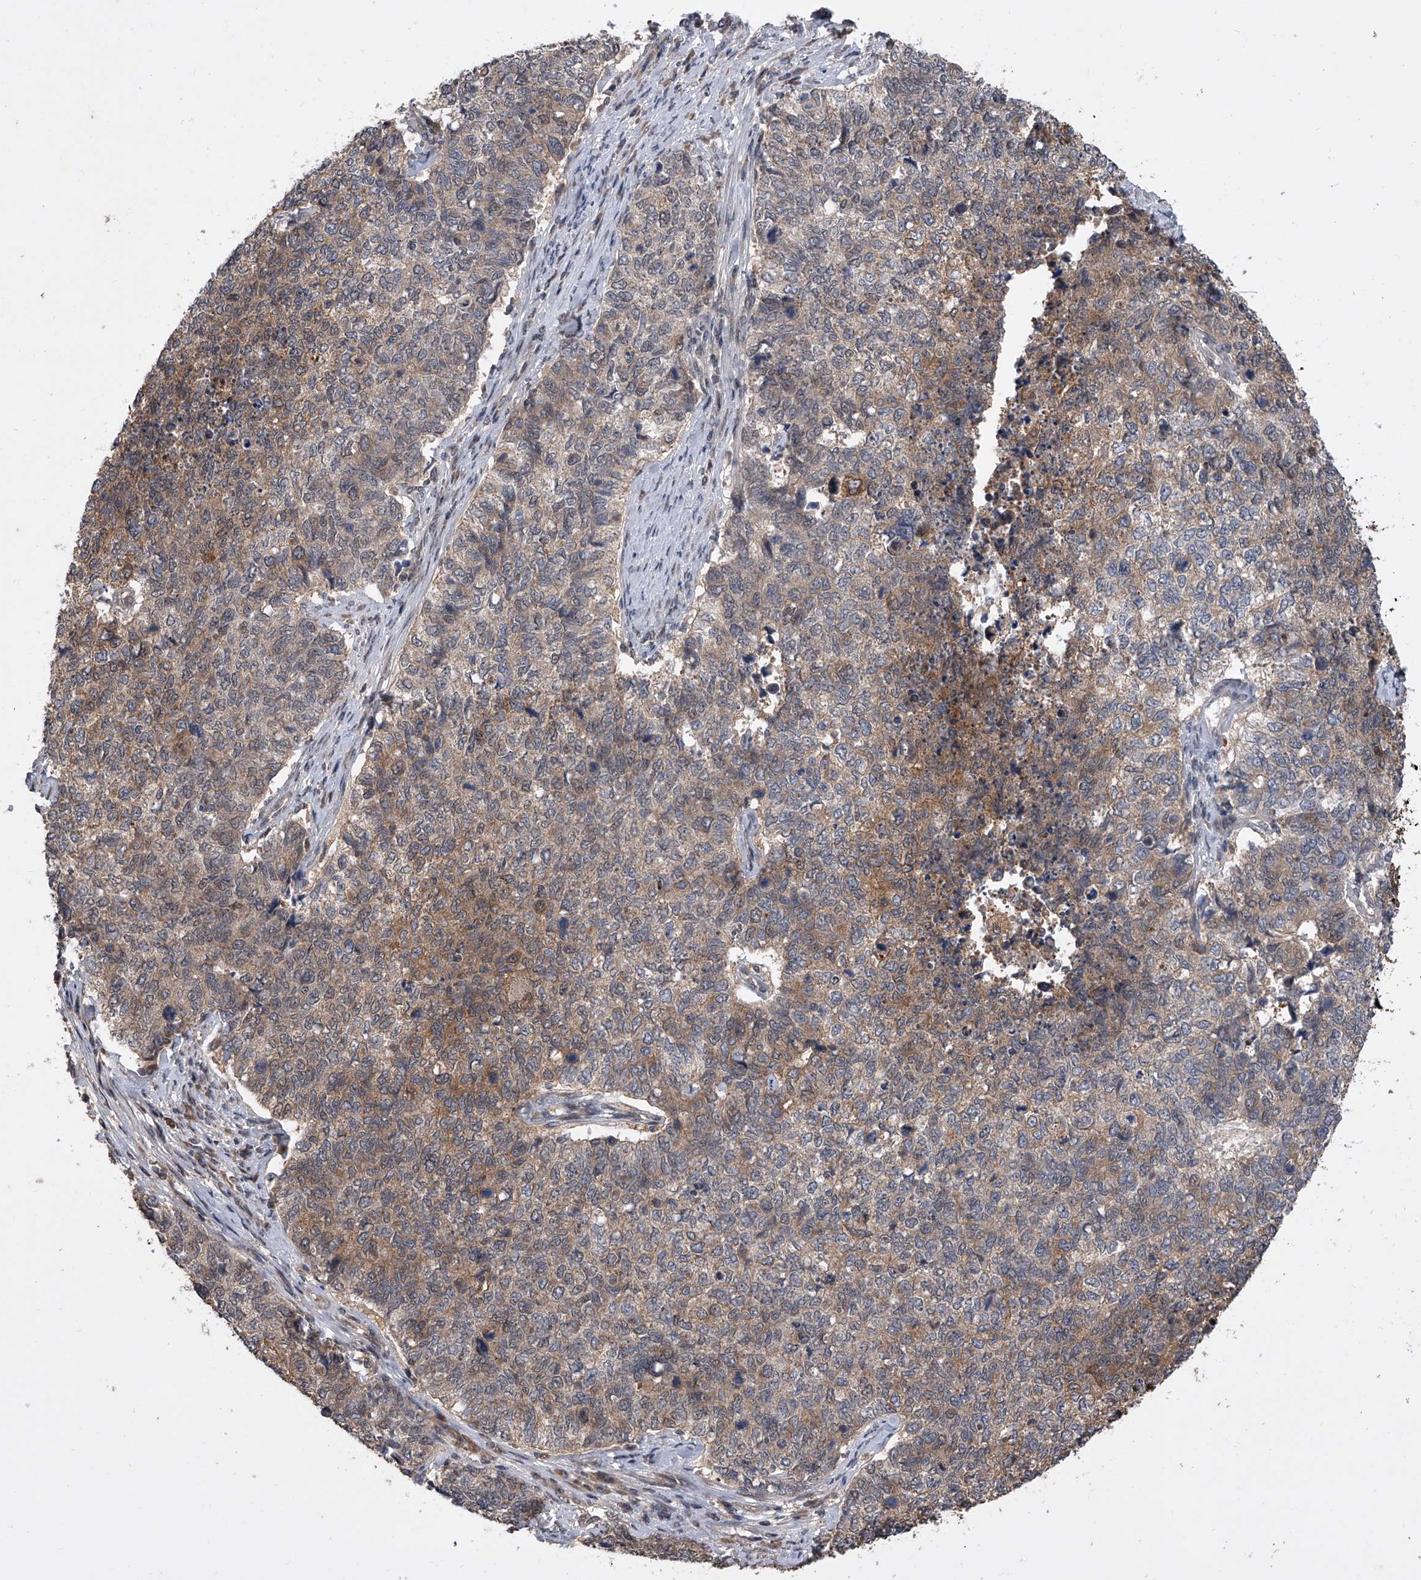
{"staining": {"intensity": "moderate", "quantity": "25%-75%", "location": "cytoplasmic/membranous"}, "tissue": "cervical cancer", "cell_type": "Tumor cells", "image_type": "cancer", "snomed": [{"axis": "morphology", "description": "Squamous cell carcinoma, NOS"}, {"axis": "topography", "description": "Cervix"}], "caption": "An image of human cervical squamous cell carcinoma stained for a protein exhibits moderate cytoplasmic/membranous brown staining in tumor cells.", "gene": "BHLHE23", "patient": {"sex": "female", "age": 63}}